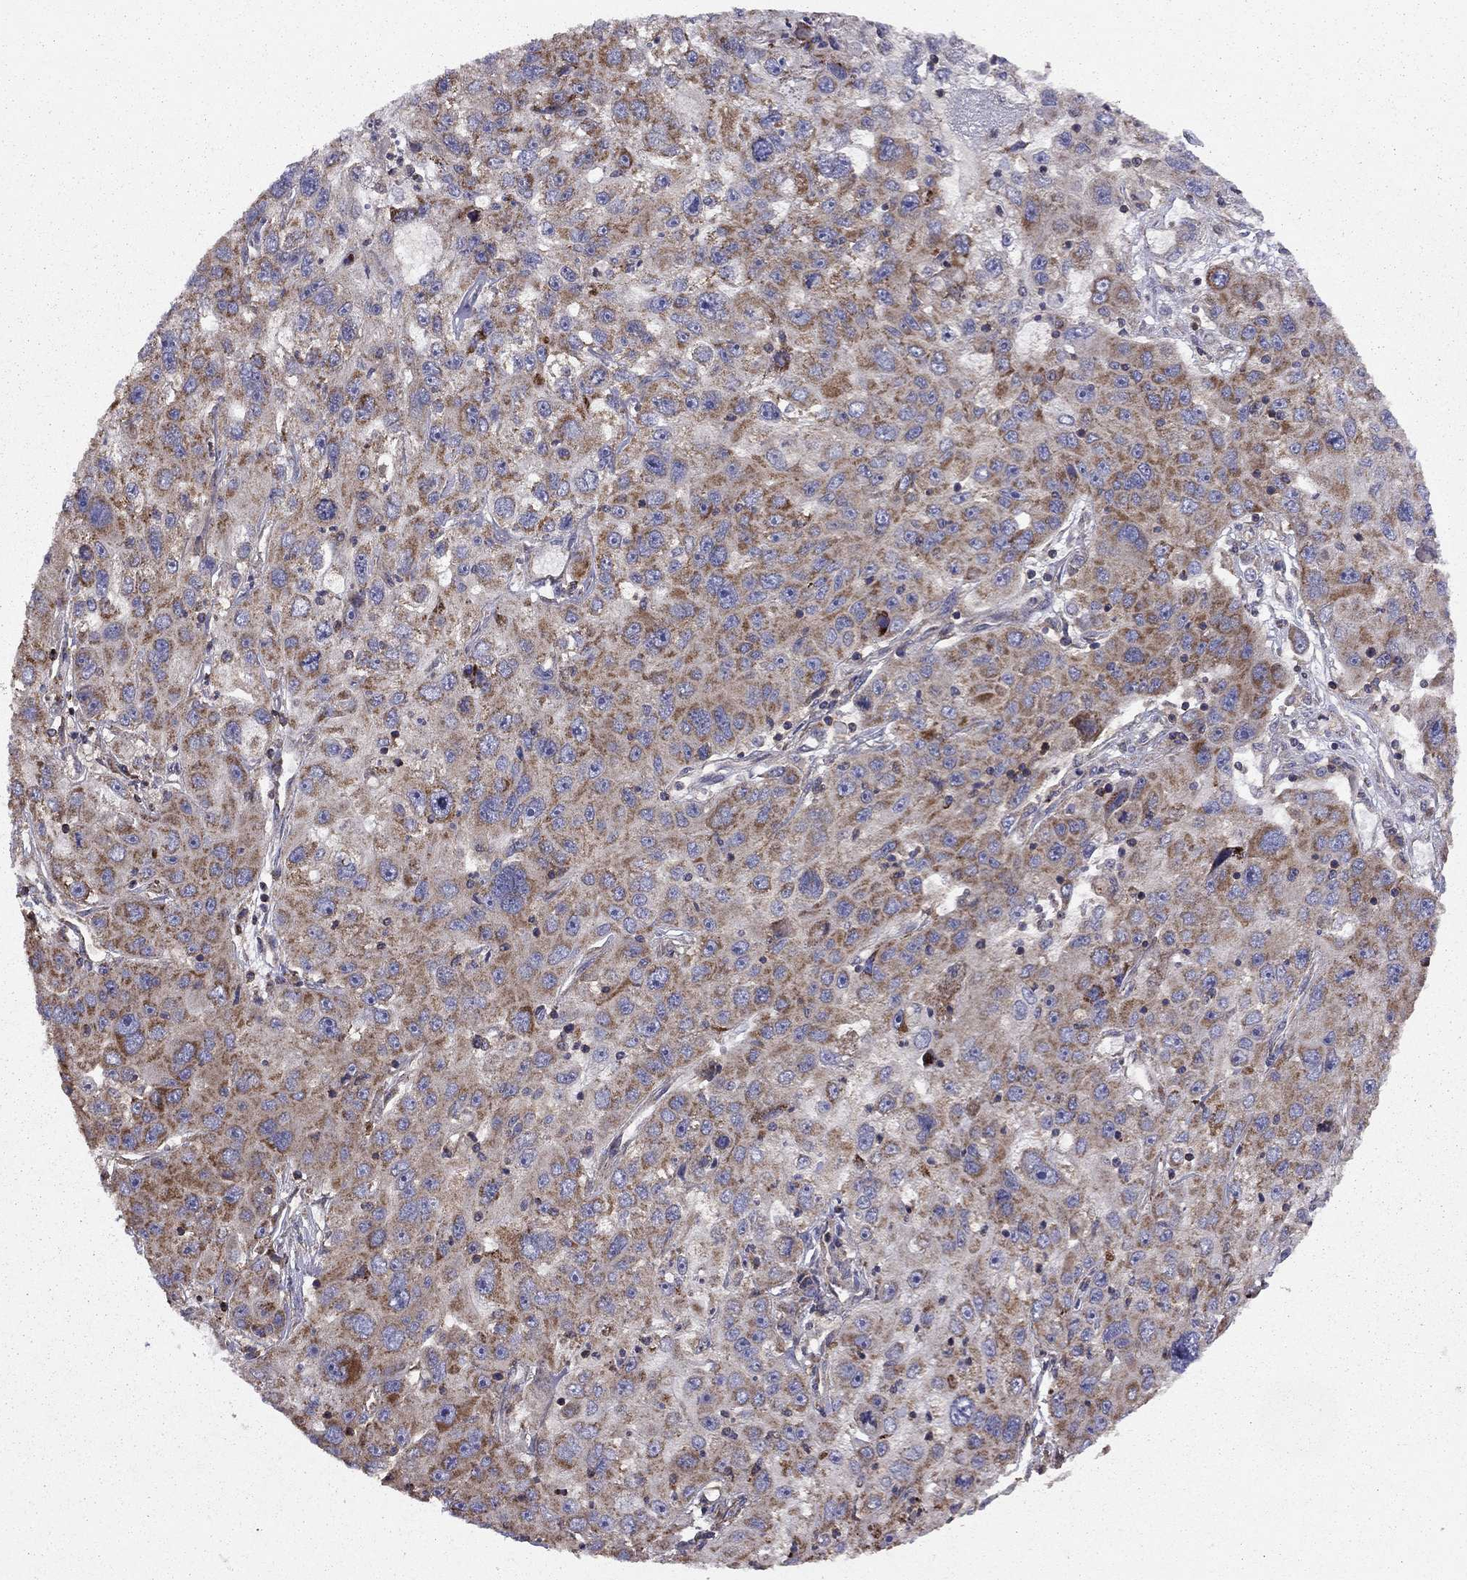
{"staining": {"intensity": "moderate", "quantity": "25%-75%", "location": "cytoplasmic/membranous"}, "tissue": "stomach cancer", "cell_type": "Tumor cells", "image_type": "cancer", "snomed": [{"axis": "morphology", "description": "Adenocarcinoma, NOS"}, {"axis": "topography", "description": "Stomach"}], "caption": "The histopathology image displays a brown stain indicating the presence of a protein in the cytoplasmic/membranous of tumor cells in stomach cancer. The staining was performed using DAB (3,3'-diaminobenzidine) to visualize the protein expression in brown, while the nuclei were stained in blue with hematoxylin (Magnification: 20x).", "gene": "ALG6", "patient": {"sex": "male", "age": 56}}